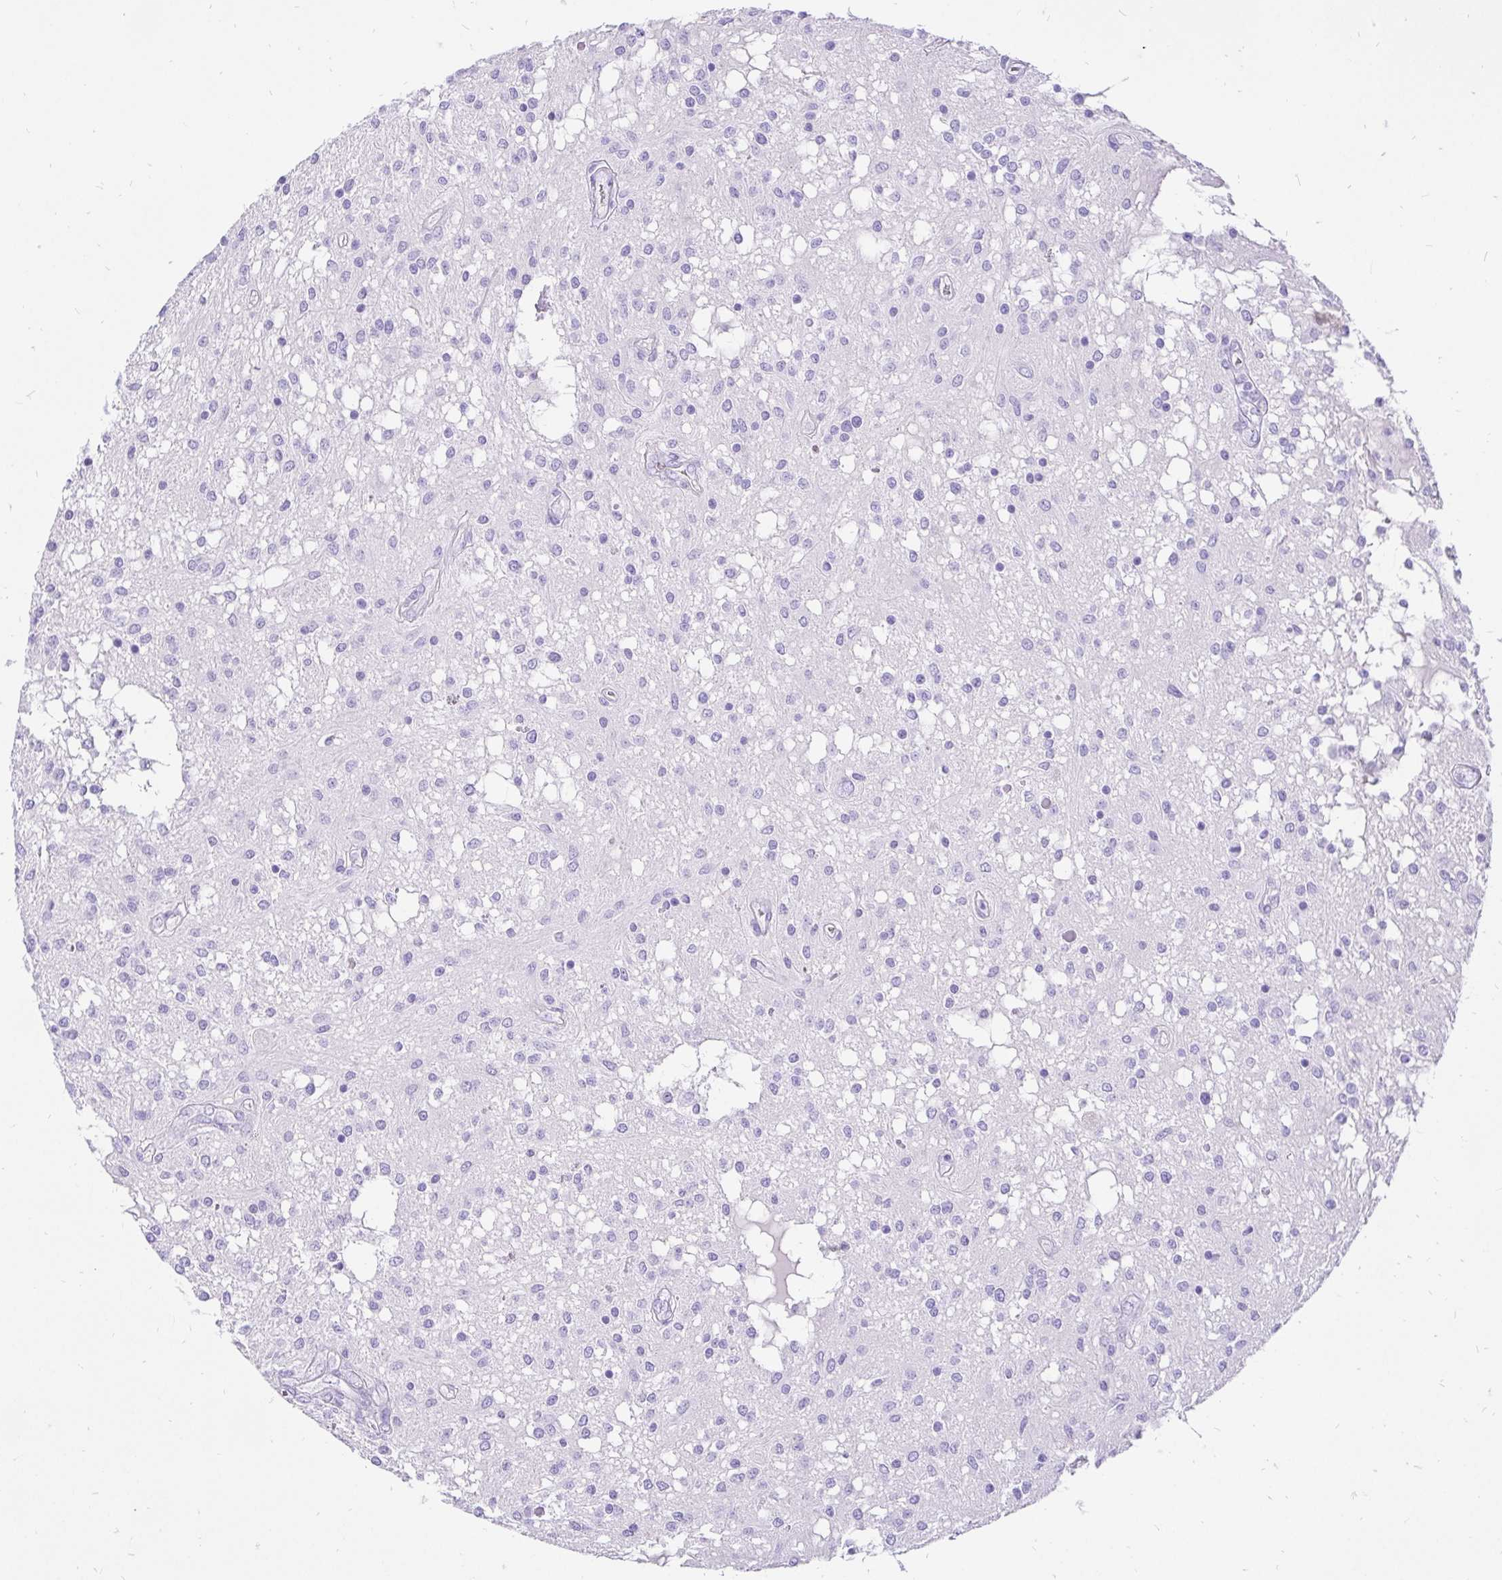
{"staining": {"intensity": "negative", "quantity": "none", "location": "none"}, "tissue": "glioma", "cell_type": "Tumor cells", "image_type": "cancer", "snomed": [{"axis": "morphology", "description": "Glioma, malignant, Low grade"}, {"axis": "topography", "description": "Cerebellum"}], "caption": "DAB (3,3'-diaminobenzidine) immunohistochemical staining of glioma exhibits no significant staining in tumor cells.", "gene": "KRT13", "patient": {"sex": "female", "age": 14}}